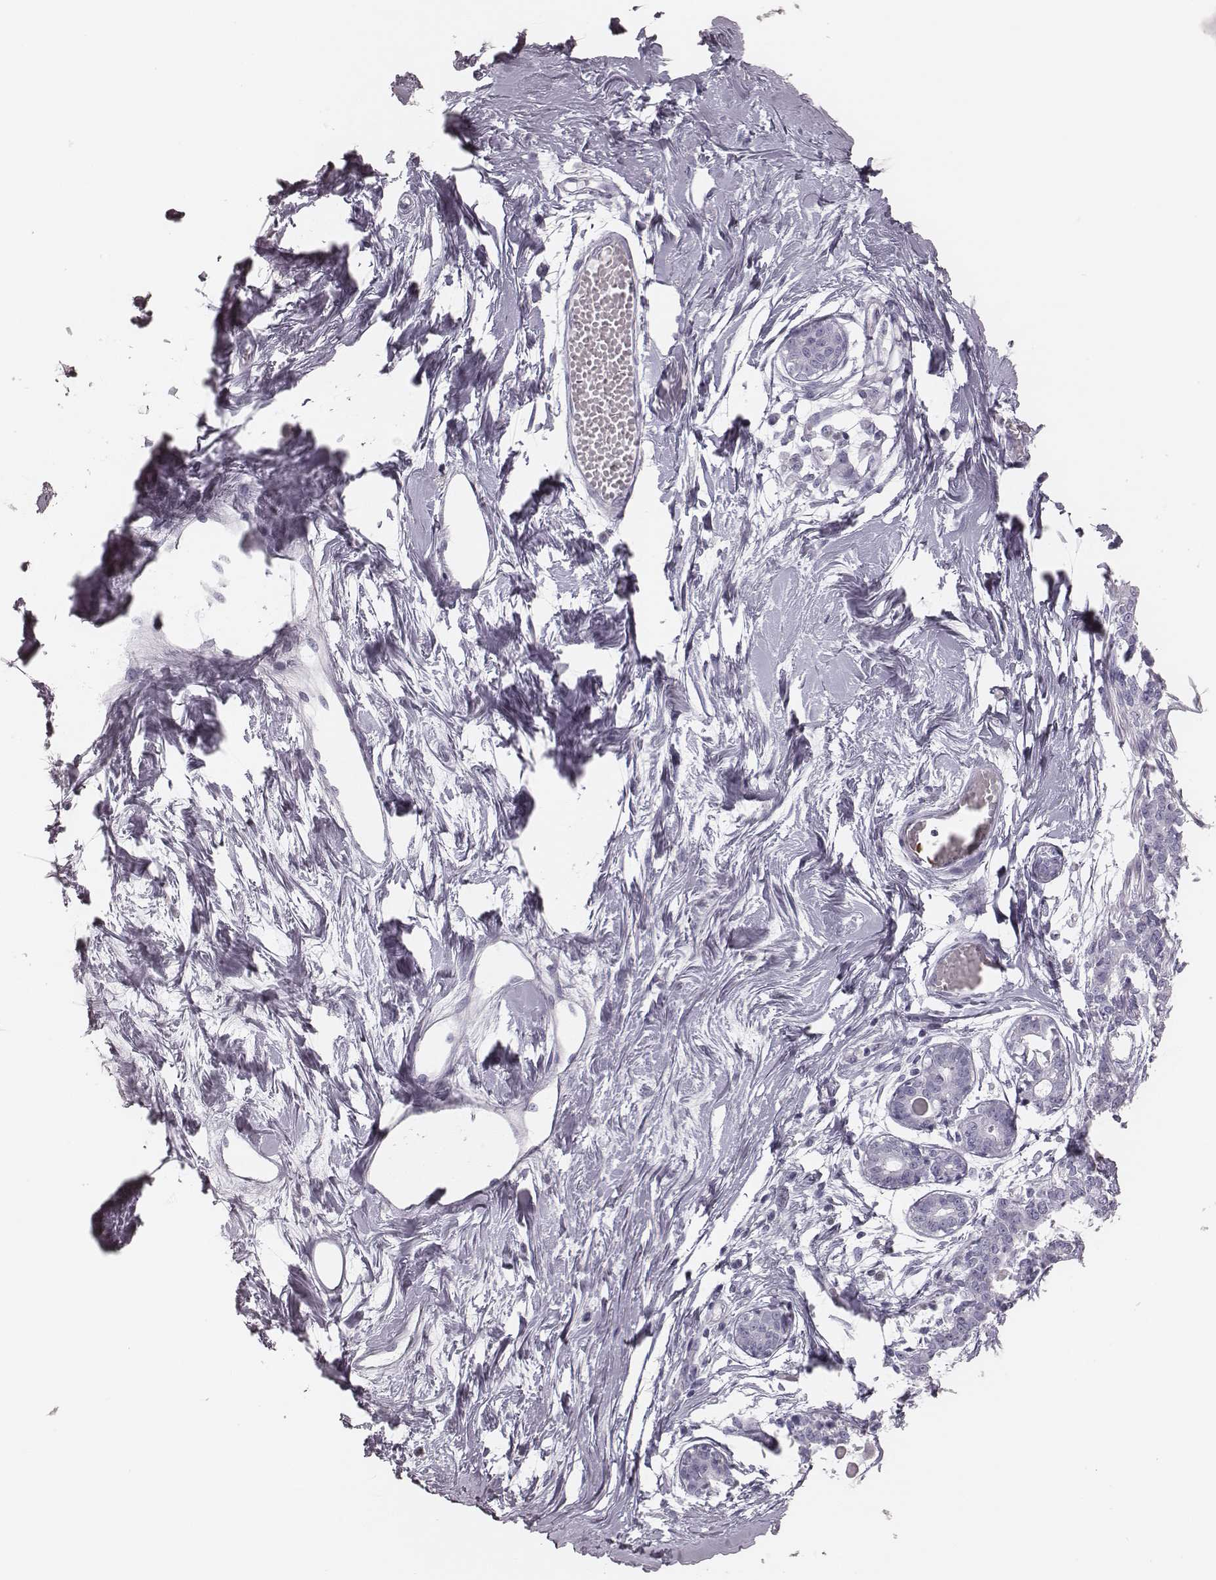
{"staining": {"intensity": "negative", "quantity": "none", "location": "none"}, "tissue": "breast", "cell_type": "Adipocytes", "image_type": "normal", "snomed": [{"axis": "morphology", "description": "Normal tissue, NOS"}, {"axis": "topography", "description": "Breast"}], "caption": "Immunohistochemistry of normal human breast reveals no staining in adipocytes.", "gene": "ELANE", "patient": {"sex": "female", "age": 45}}